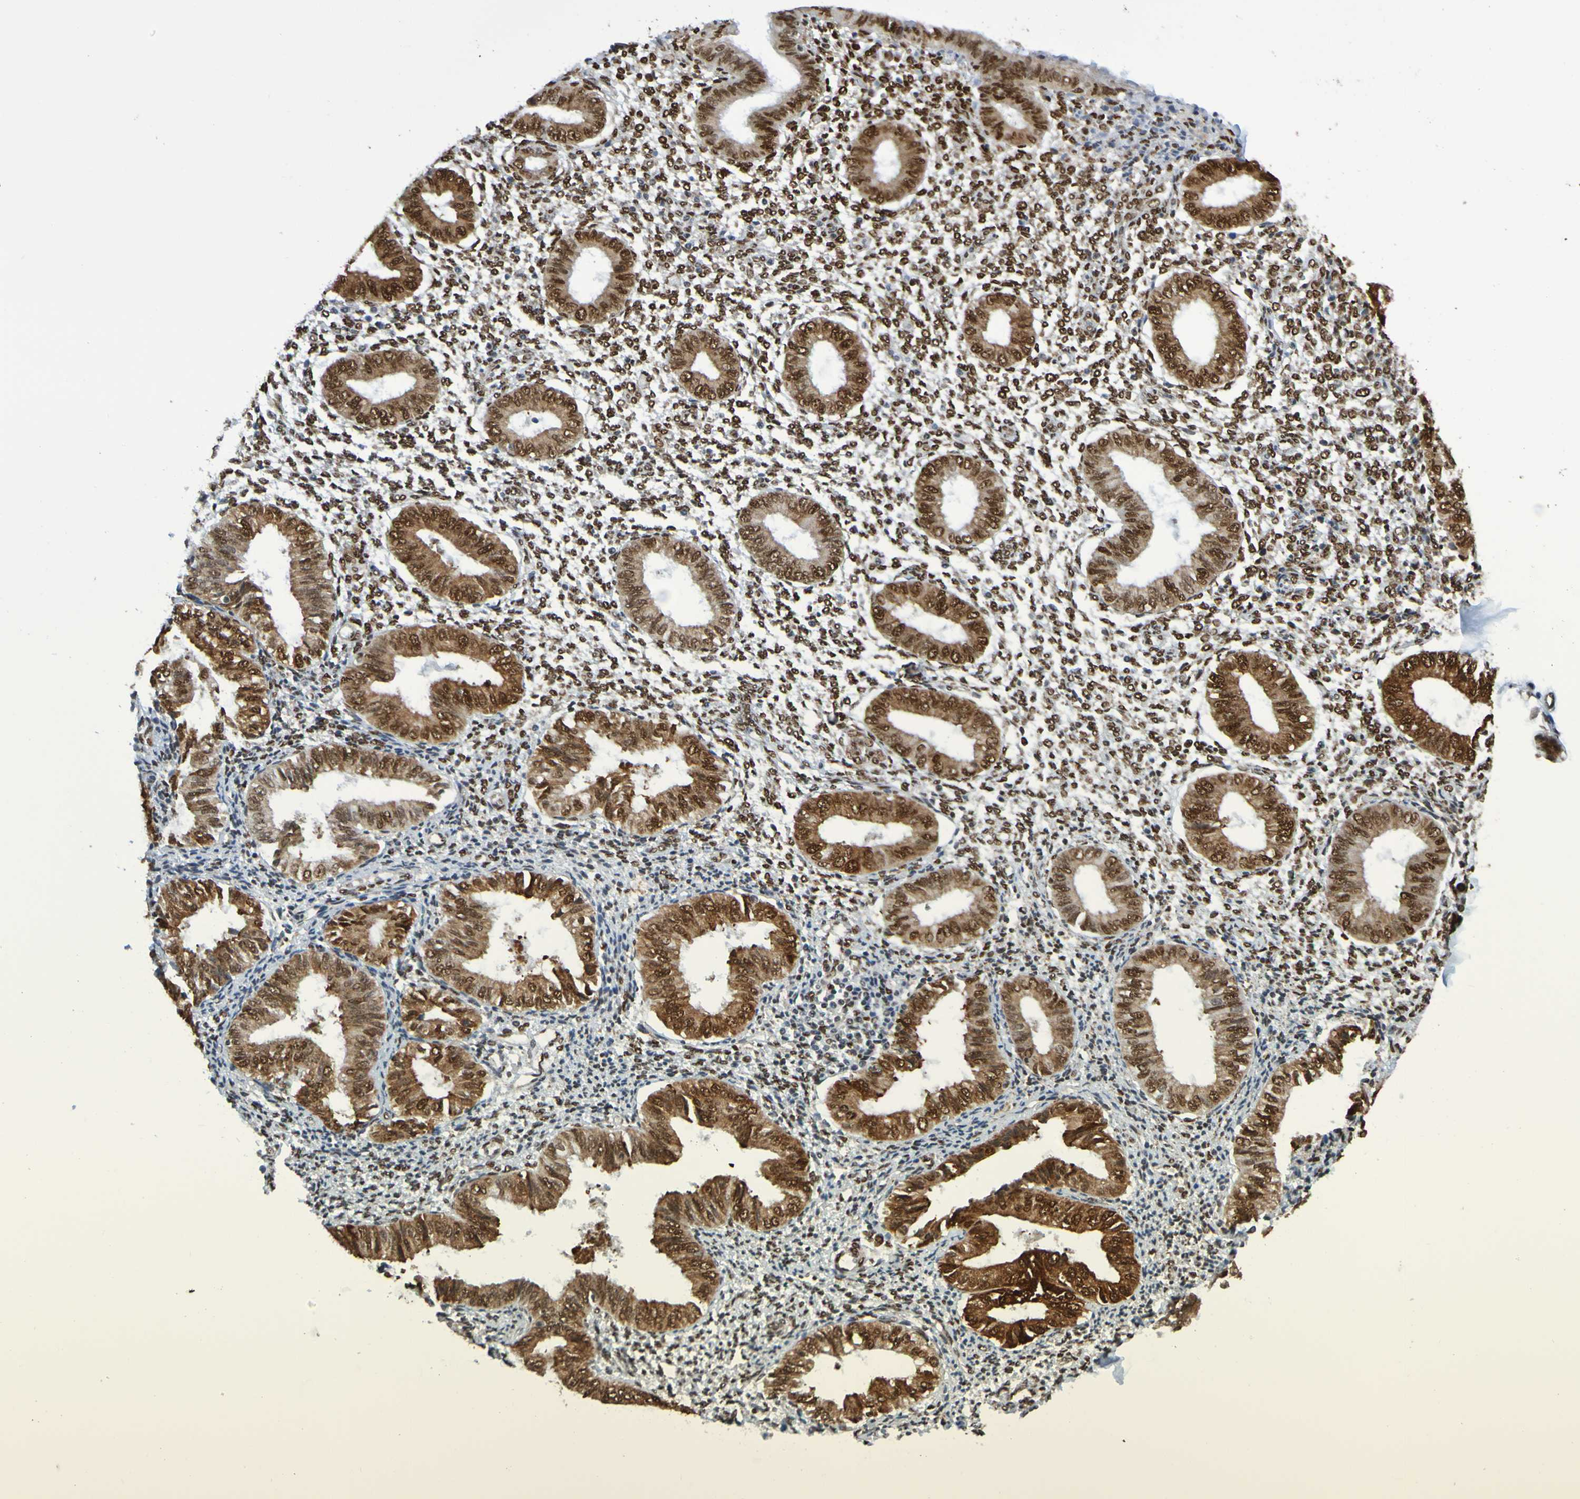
{"staining": {"intensity": "strong", "quantity": ">75%", "location": "nuclear"}, "tissue": "endometrium", "cell_type": "Cells in endometrial stroma", "image_type": "normal", "snomed": [{"axis": "morphology", "description": "Normal tissue, NOS"}, {"axis": "topography", "description": "Endometrium"}], "caption": "DAB immunohistochemical staining of unremarkable endometrium reveals strong nuclear protein staining in about >75% of cells in endometrial stroma. The protein of interest is stained brown, and the nuclei are stained in blue (DAB (3,3'-diaminobenzidine) IHC with brightfield microscopy, high magnification).", "gene": "HDAC2", "patient": {"sex": "female", "age": 50}}